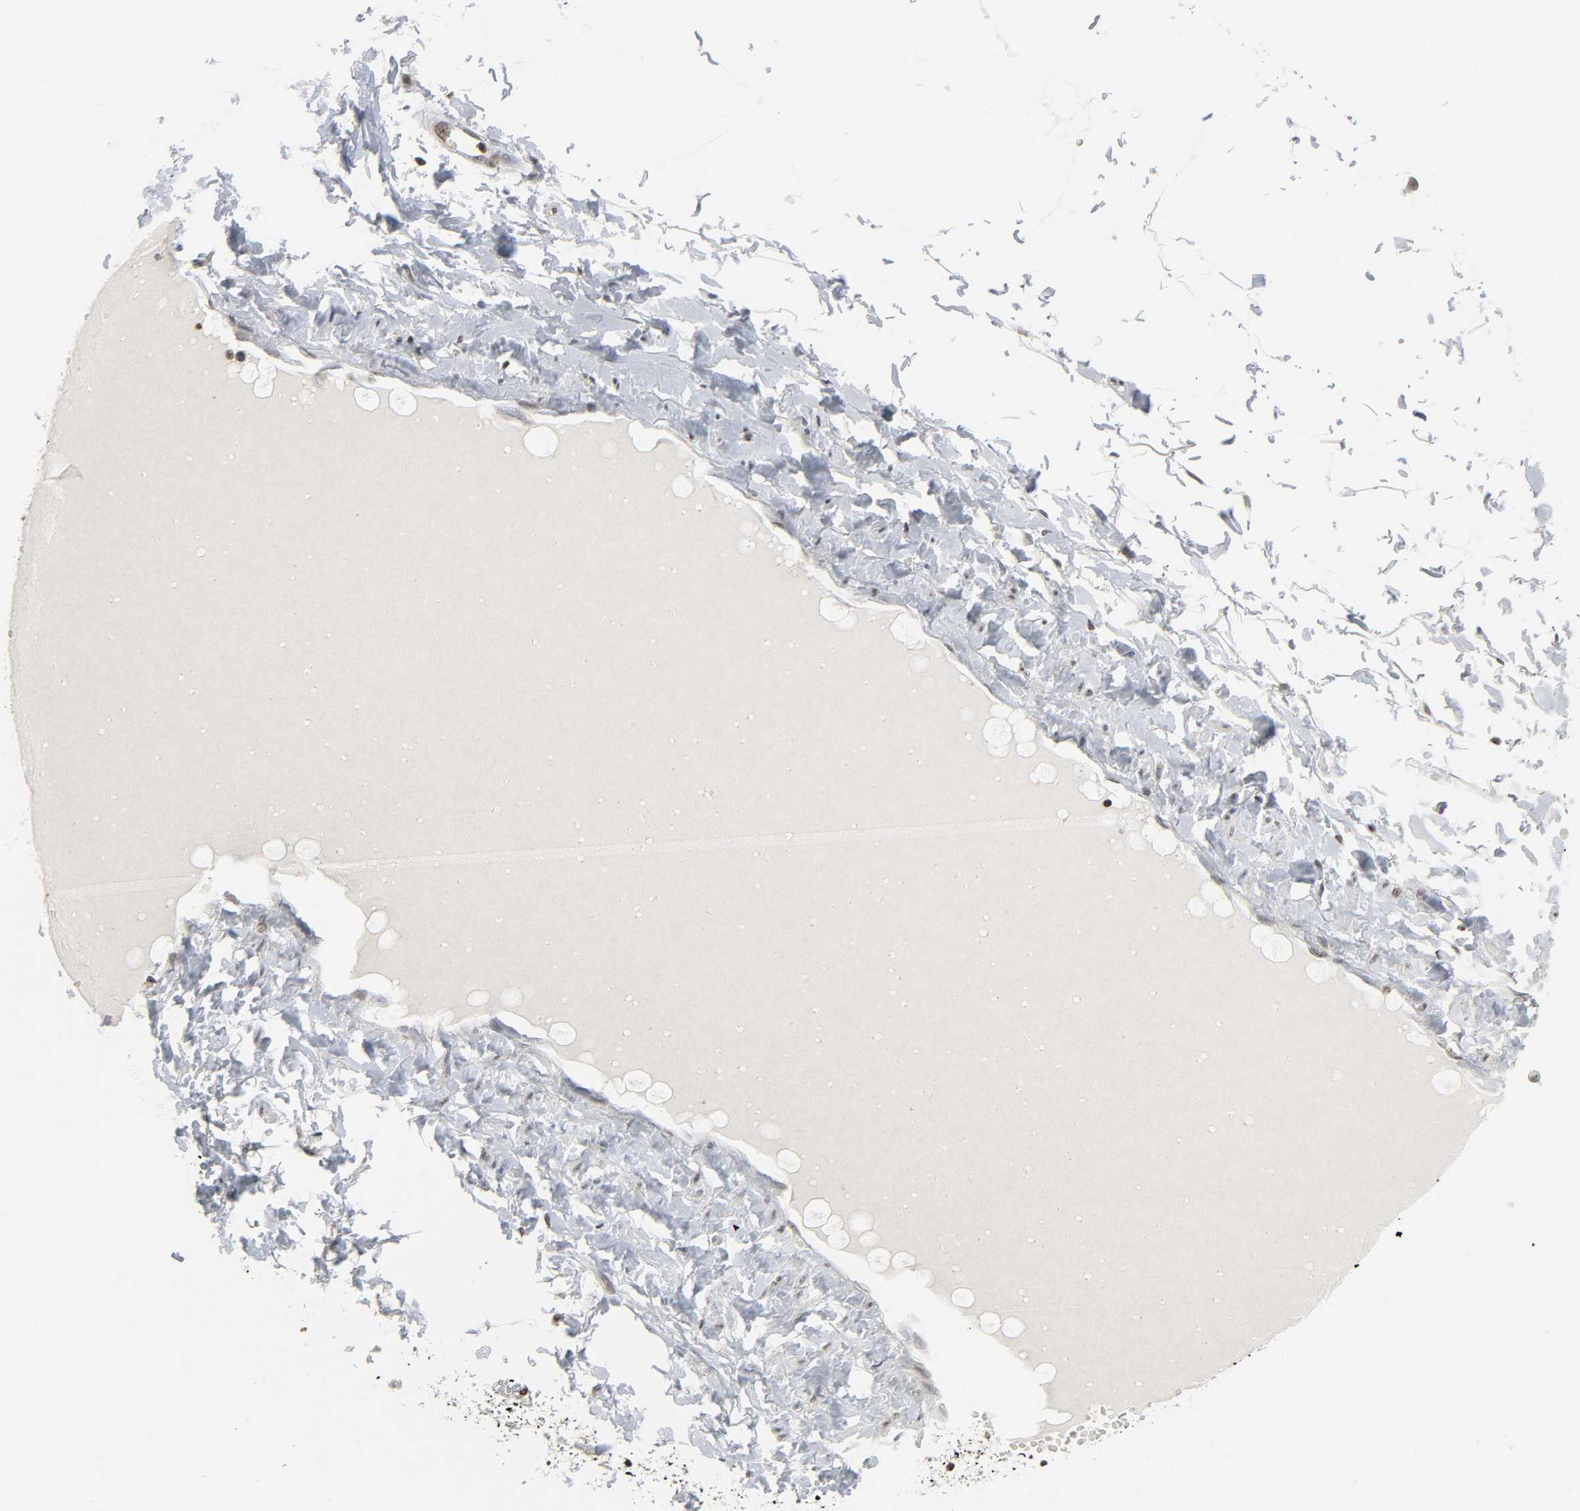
{"staining": {"intensity": "moderate", "quantity": ">75%", "location": "nuclear"}, "tissue": "soft tissue", "cell_type": "Fibroblasts", "image_type": "normal", "snomed": [{"axis": "morphology", "description": "Normal tissue, NOS"}, {"axis": "morphology", "description": "Inflammation, NOS"}, {"axis": "topography", "description": "Vascular tissue"}, {"axis": "topography", "description": "Salivary gland"}], "caption": "A medium amount of moderate nuclear staining is present in about >75% of fibroblasts in normal soft tissue.", "gene": "ELAVL1", "patient": {"sex": "female", "age": 75}}